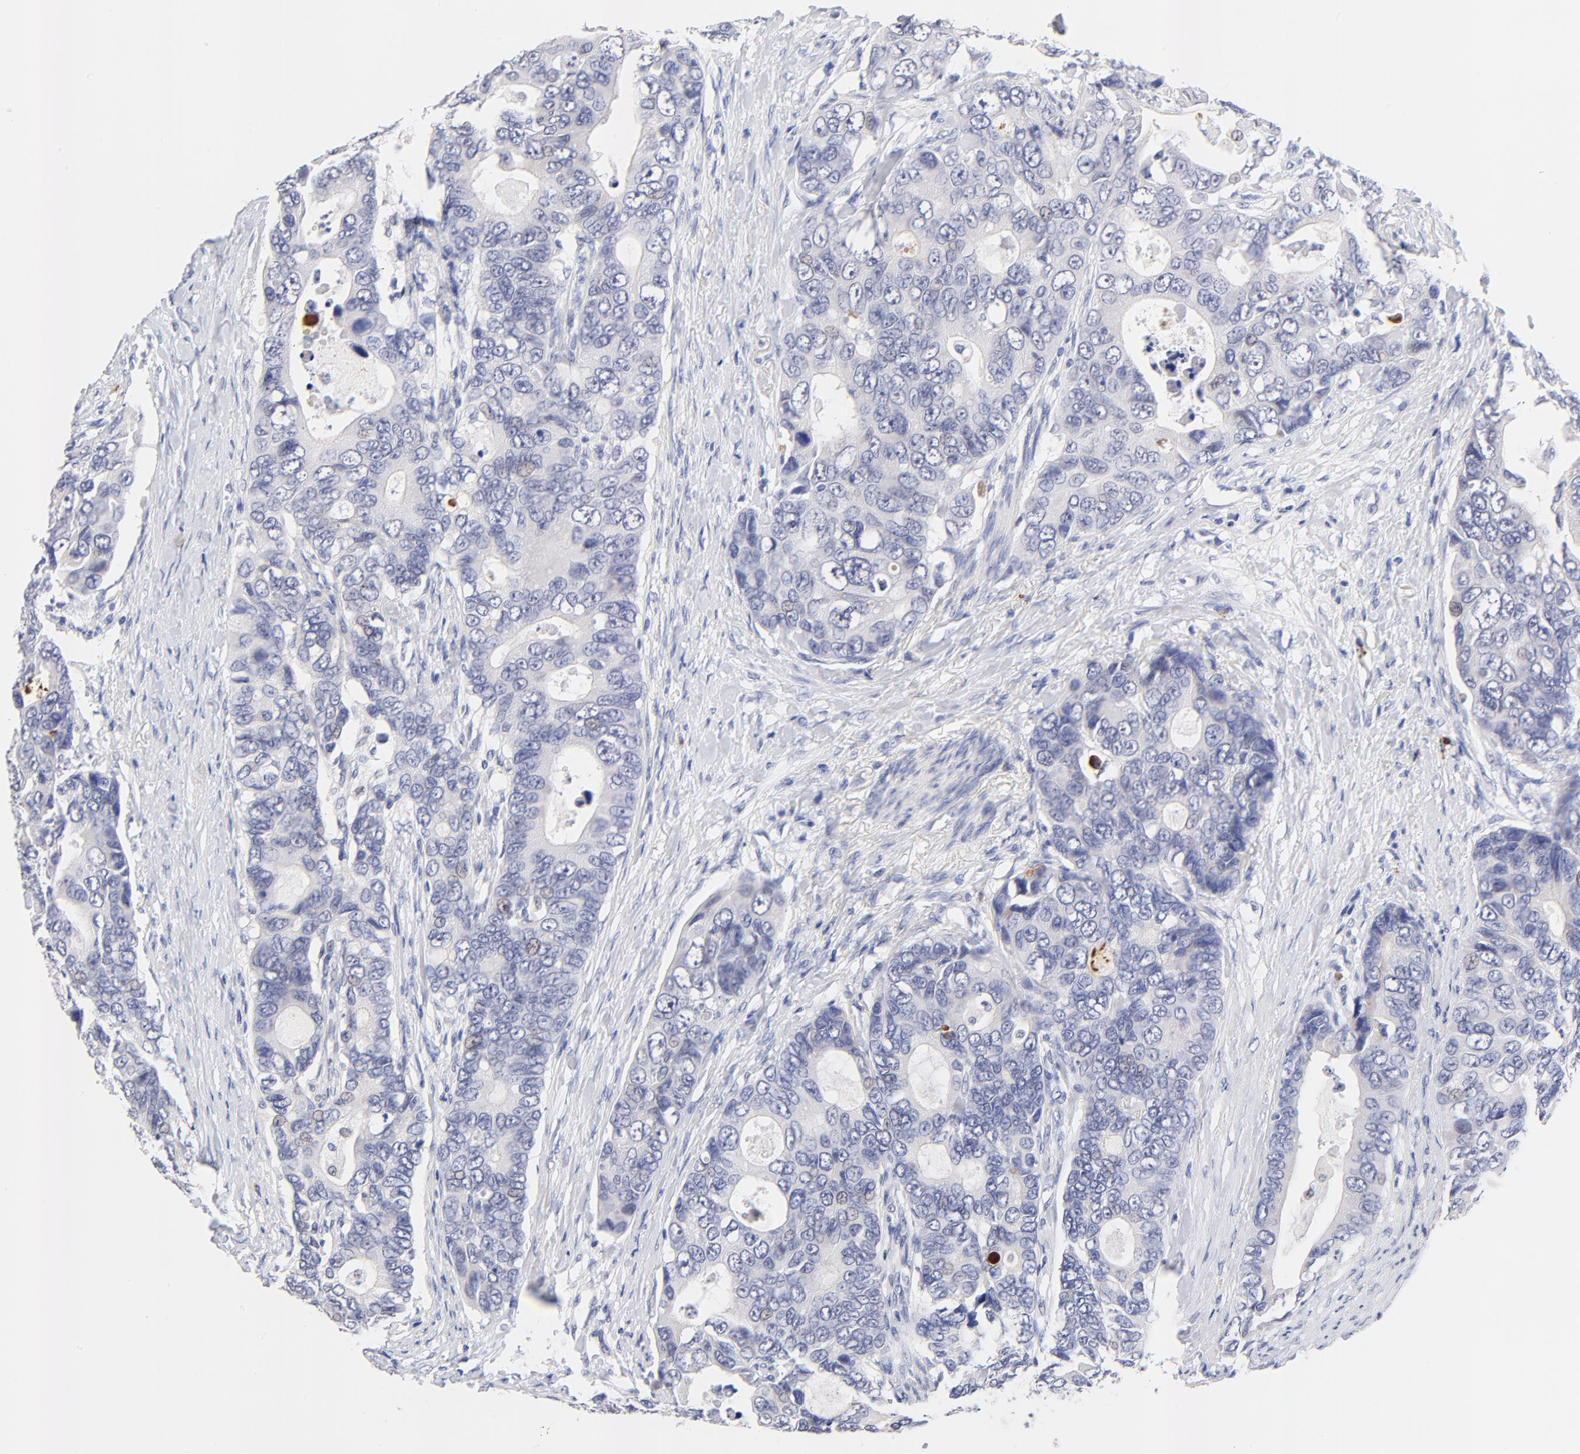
{"staining": {"intensity": "negative", "quantity": "none", "location": "none"}, "tissue": "colorectal cancer", "cell_type": "Tumor cells", "image_type": "cancer", "snomed": [{"axis": "morphology", "description": "Adenocarcinoma, NOS"}, {"axis": "topography", "description": "Rectum"}], "caption": "Human colorectal adenocarcinoma stained for a protein using immunohistochemistry (IHC) exhibits no expression in tumor cells.", "gene": "FAM117B", "patient": {"sex": "female", "age": 67}}